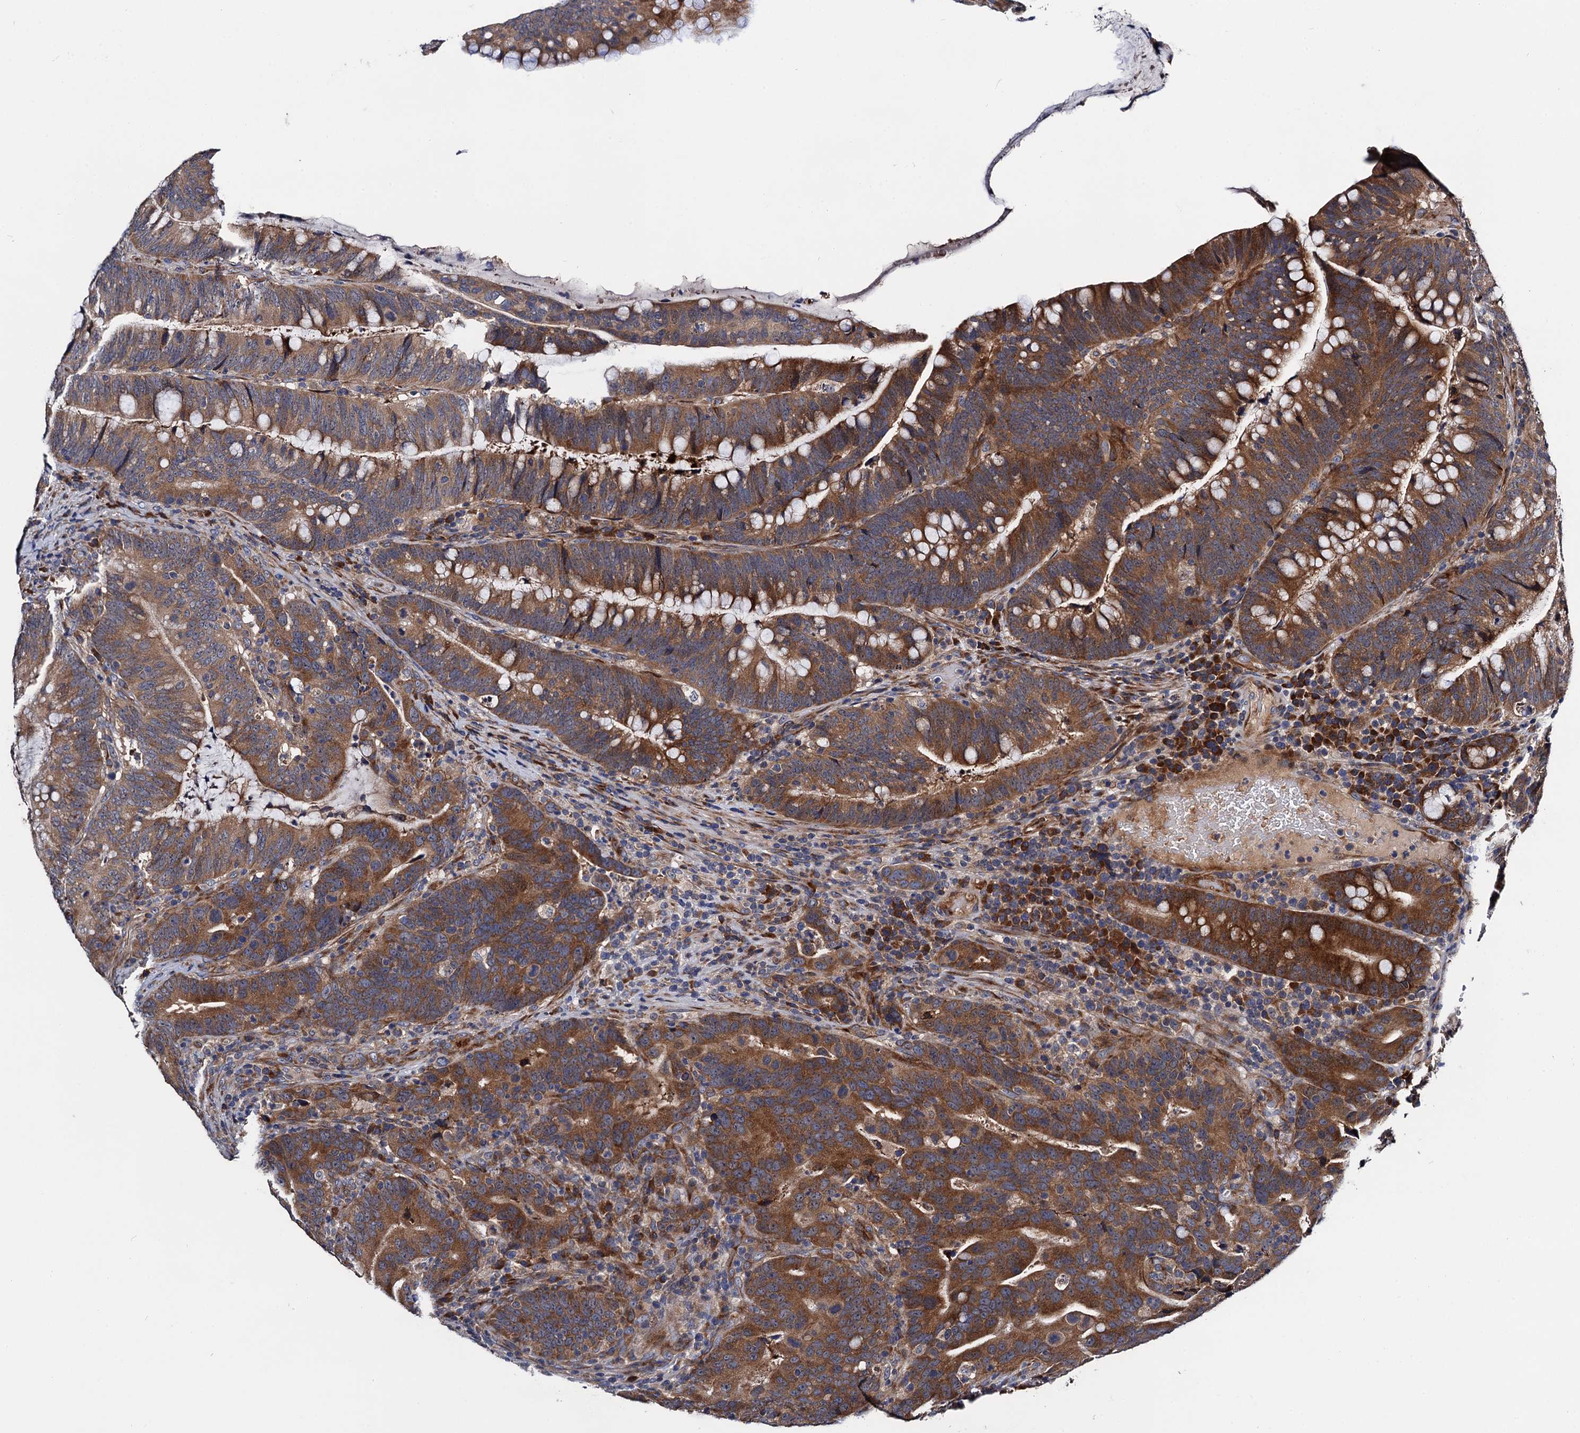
{"staining": {"intensity": "moderate", "quantity": ">75%", "location": "cytoplasmic/membranous"}, "tissue": "colorectal cancer", "cell_type": "Tumor cells", "image_type": "cancer", "snomed": [{"axis": "morphology", "description": "Adenocarcinoma, NOS"}, {"axis": "topography", "description": "Colon"}], "caption": "Brown immunohistochemical staining in human colorectal cancer (adenocarcinoma) demonstrates moderate cytoplasmic/membranous positivity in about >75% of tumor cells.", "gene": "TRMT112", "patient": {"sex": "female", "age": 66}}